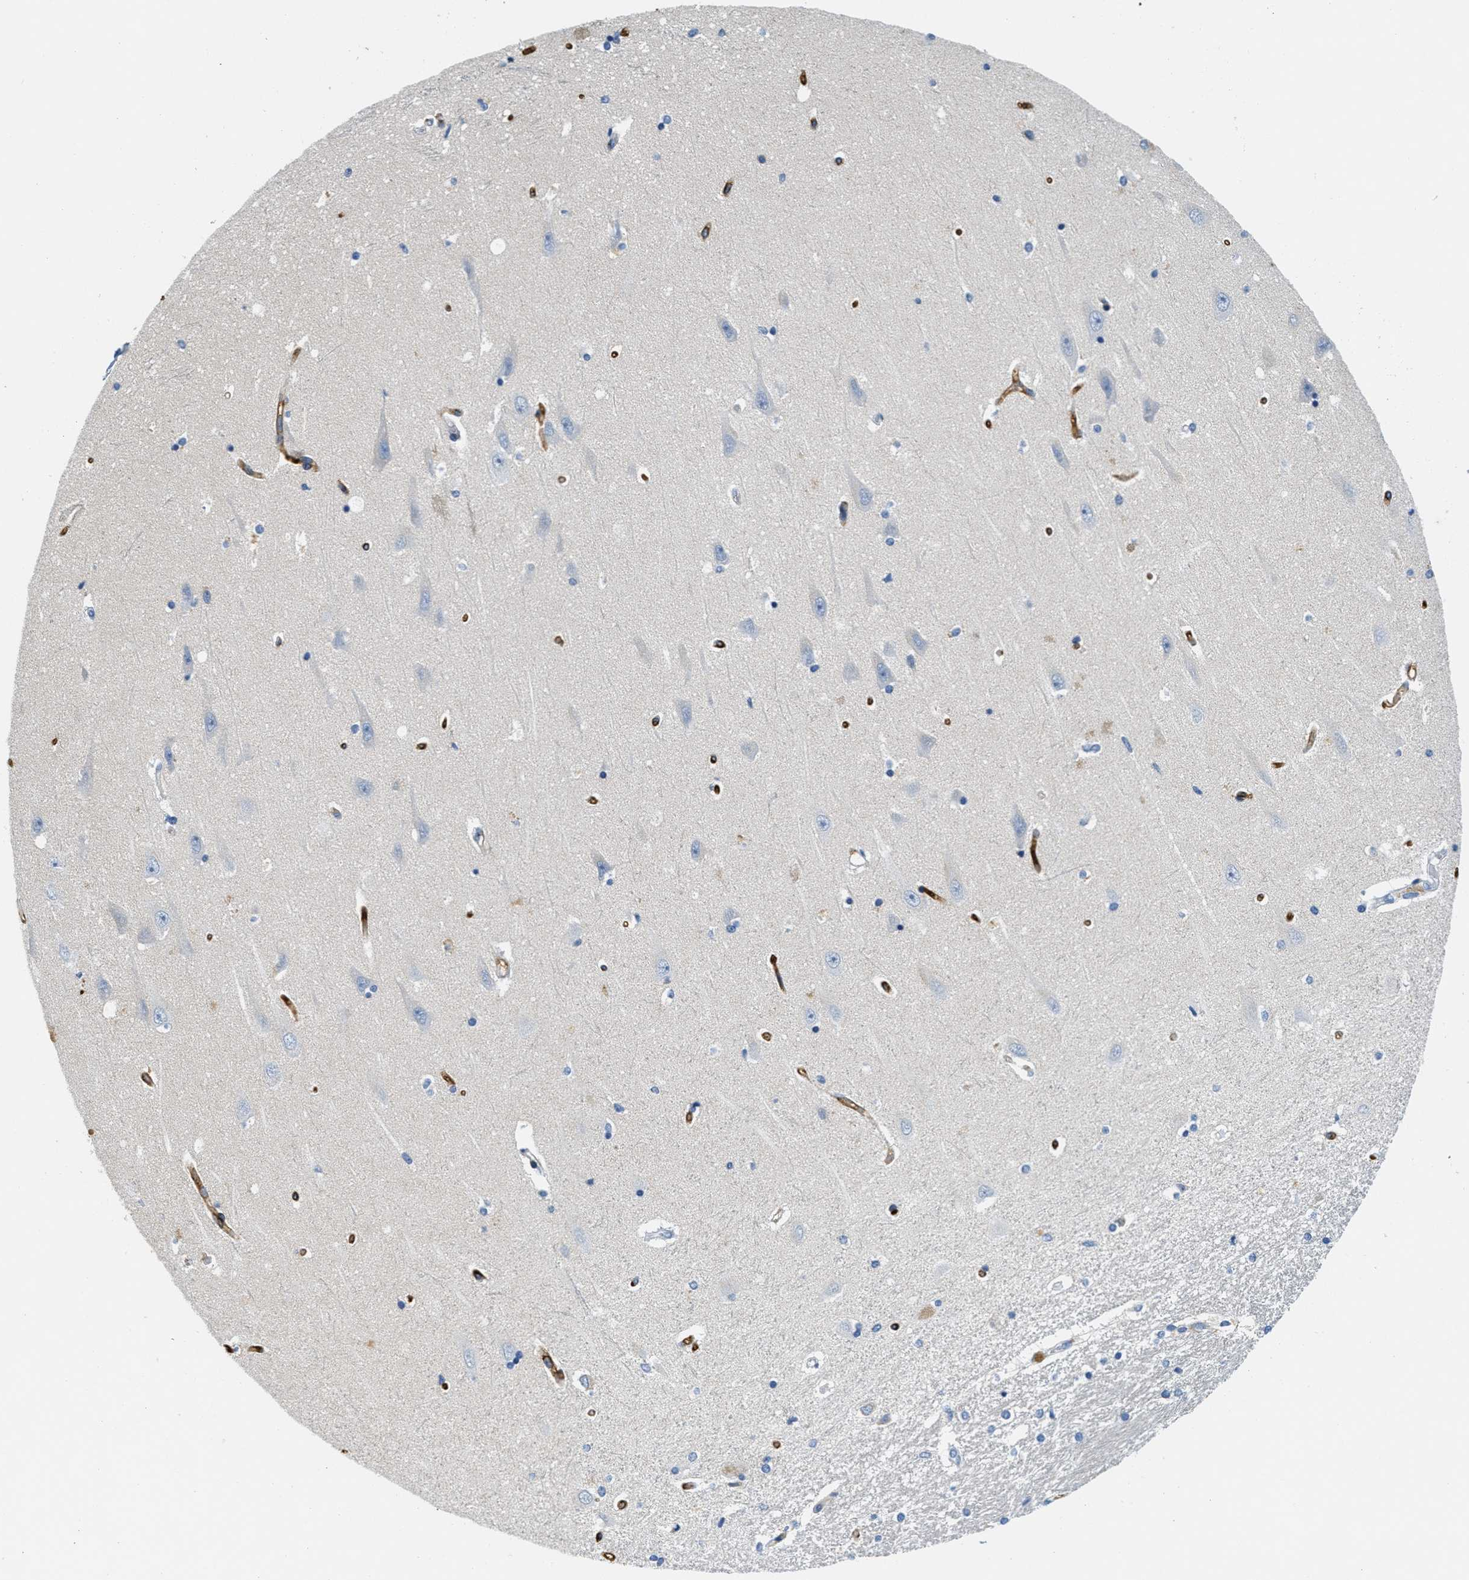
{"staining": {"intensity": "weak", "quantity": "<25%", "location": "cytoplasmic/membranous"}, "tissue": "hippocampus", "cell_type": "Glial cells", "image_type": "normal", "snomed": [{"axis": "morphology", "description": "Normal tissue, NOS"}, {"axis": "topography", "description": "Hippocampus"}], "caption": "This is an immunohistochemistry image of benign human hippocampus. There is no expression in glial cells.", "gene": "CA4", "patient": {"sex": "male", "age": 45}}